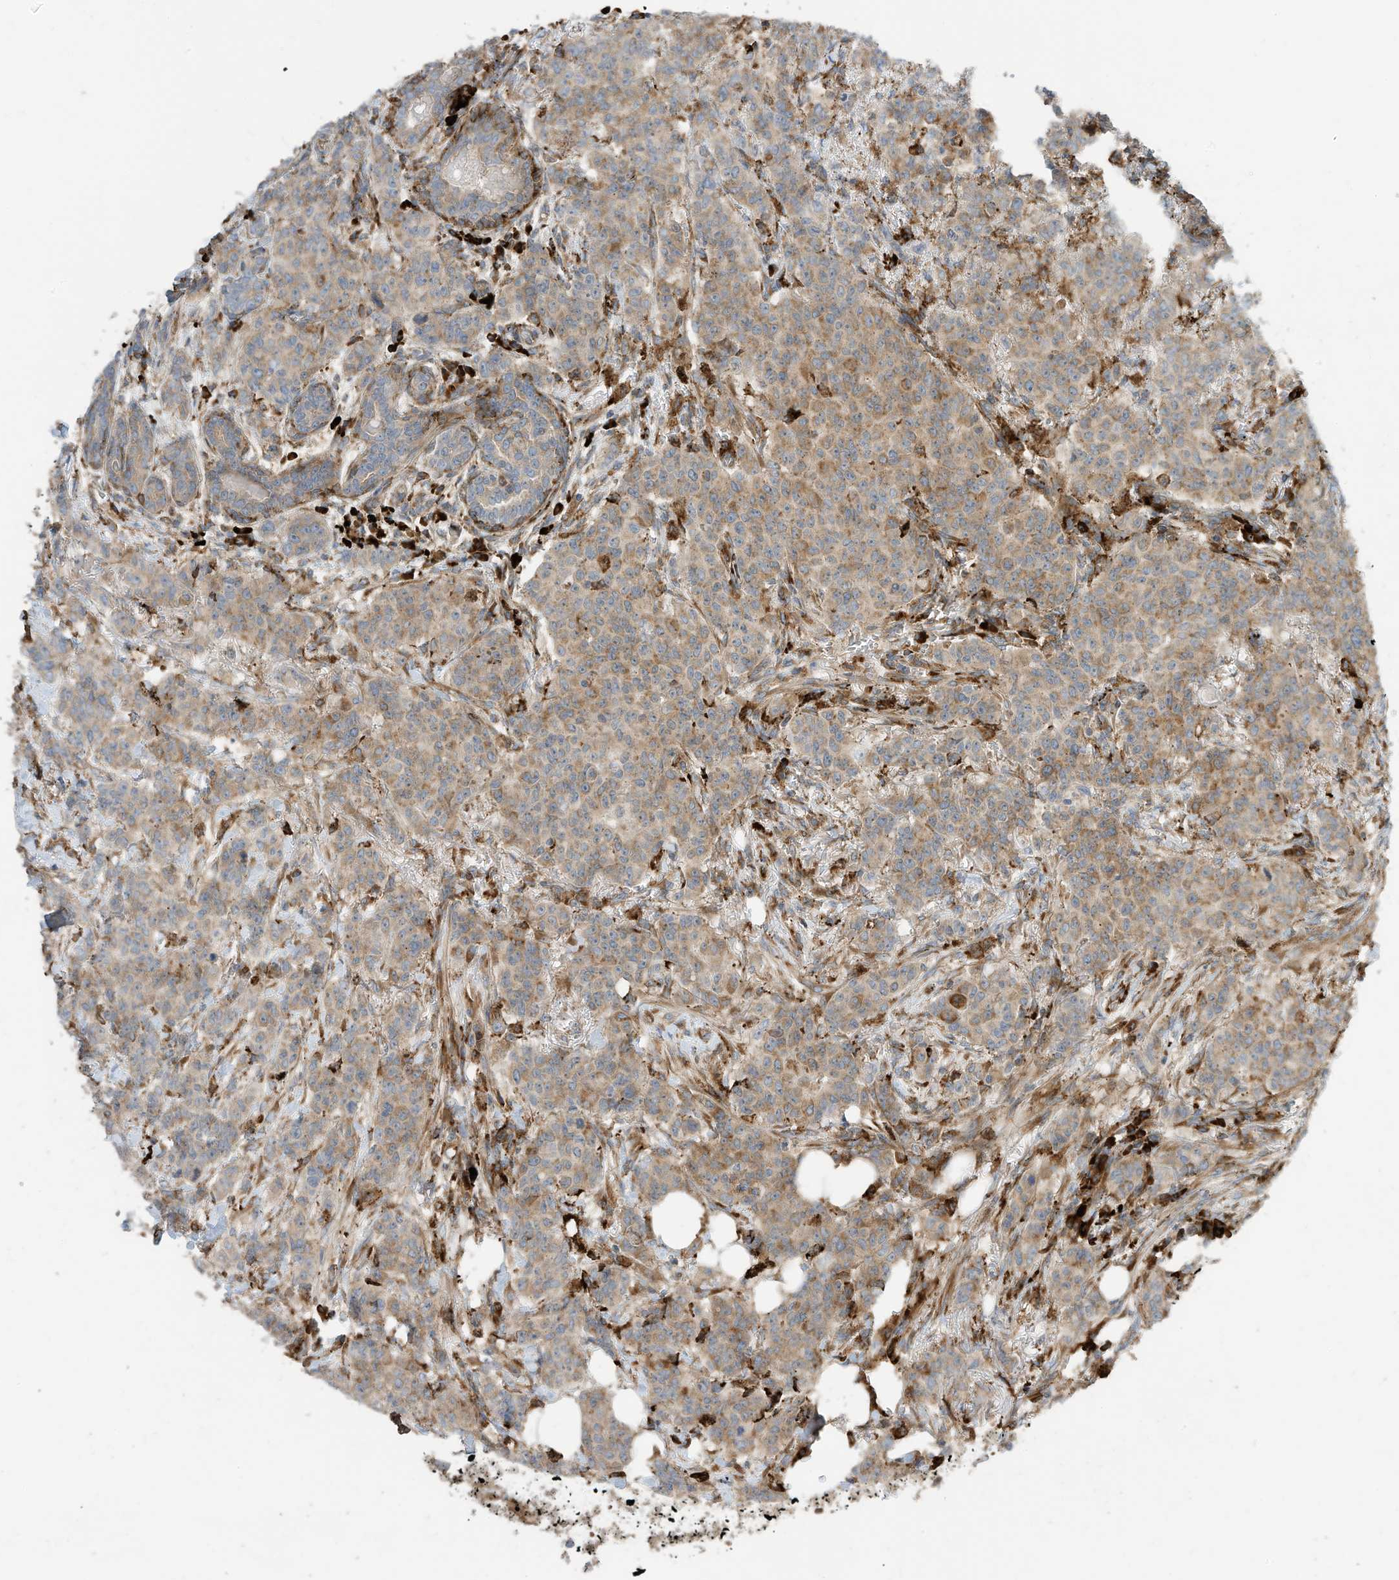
{"staining": {"intensity": "weak", "quantity": ">75%", "location": "cytoplasmic/membranous"}, "tissue": "breast cancer", "cell_type": "Tumor cells", "image_type": "cancer", "snomed": [{"axis": "morphology", "description": "Duct carcinoma"}, {"axis": "topography", "description": "Breast"}], "caption": "IHC (DAB) staining of breast invasive ductal carcinoma displays weak cytoplasmic/membranous protein positivity in about >75% of tumor cells.", "gene": "TRNAU1AP", "patient": {"sex": "female", "age": 40}}